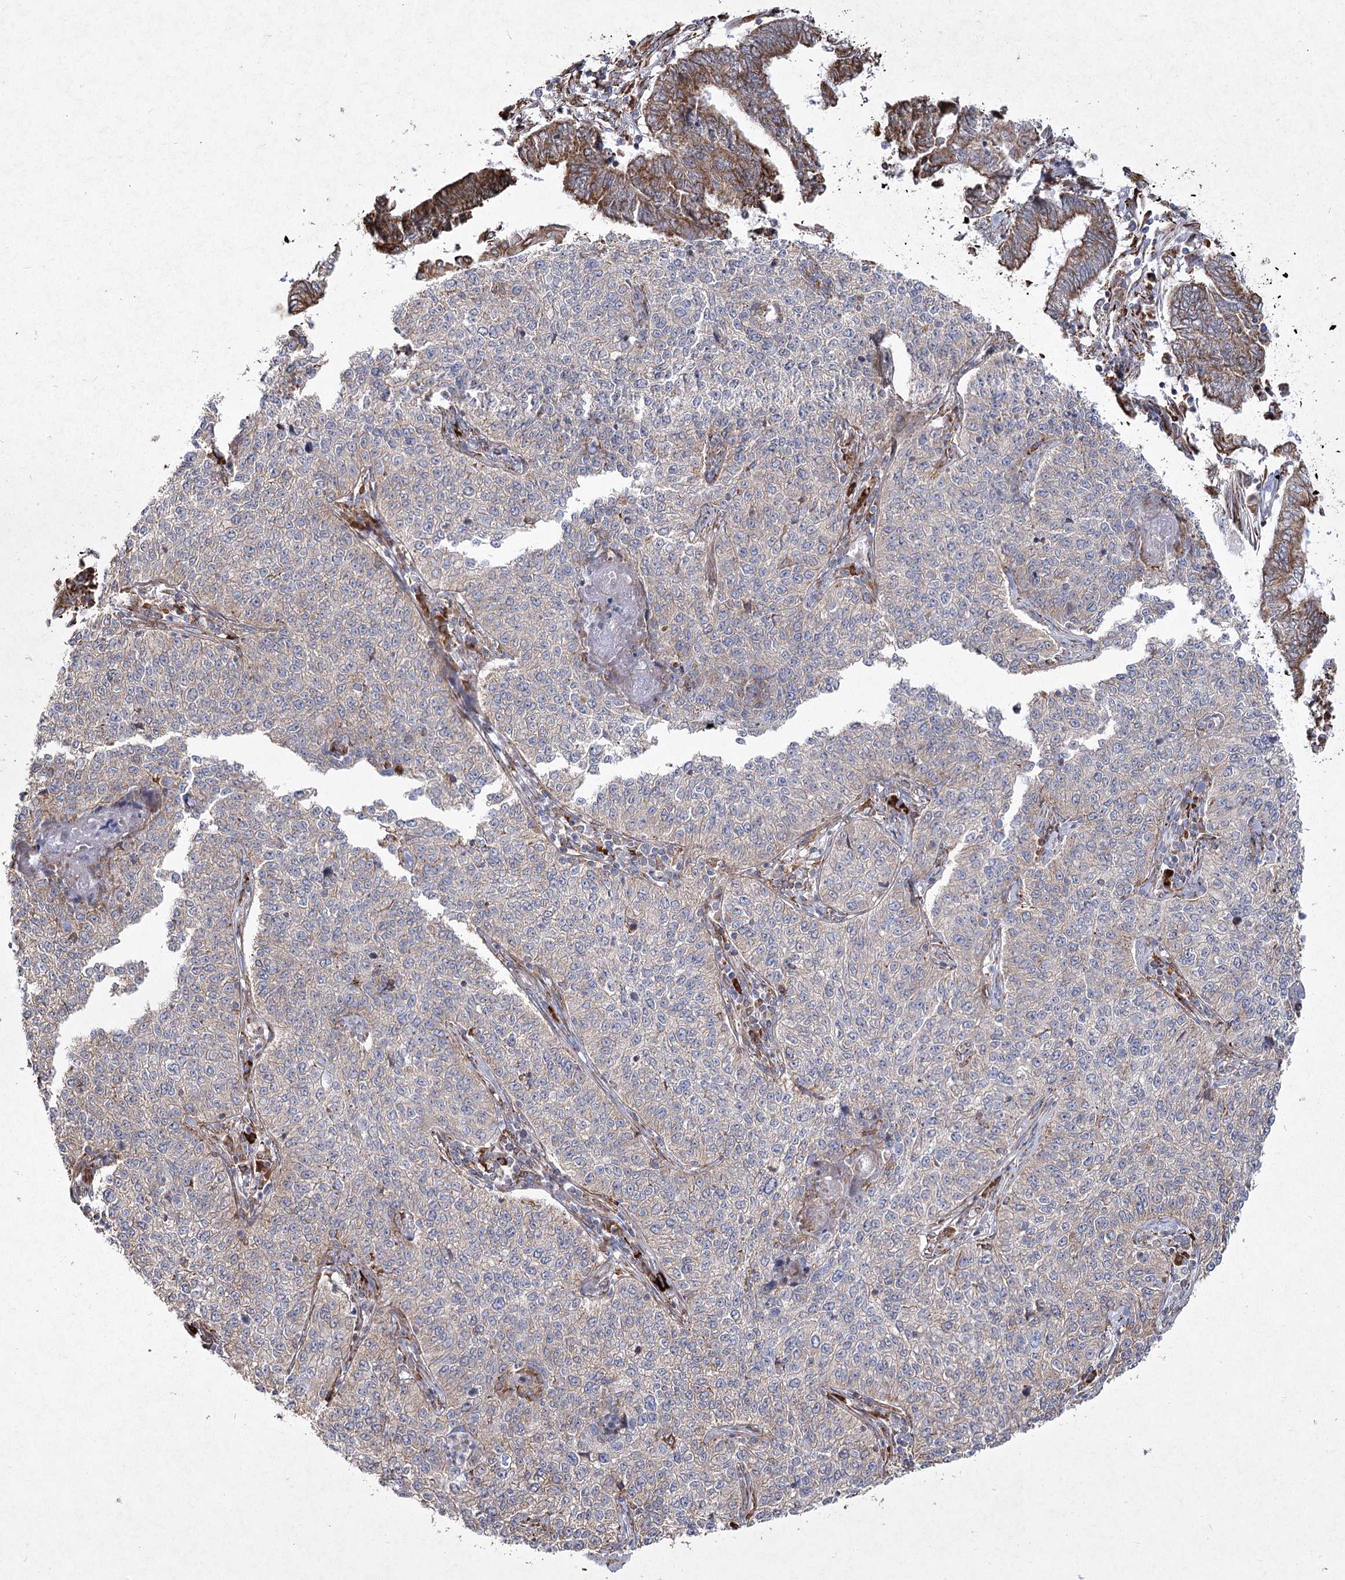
{"staining": {"intensity": "negative", "quantity": "none", "location": "none"}, "tissue": "cervical cancer", "cell_type": "Tumor cells", "image_type": "cancer", "snomed": [{"axis": "morphology", "description": "Squamous cell carcinoma, NOS"}, {"axis": "topography", "description": "Cervix"}], "caption": "High power microscopy micrograph of an immunohistochemistry (IHC) photomicrograph of squamous cell carcinoma (cervical), revealing no significant positivity in tumor cells.", "gene": "NHLRC2", "patient": {"sex": "female", "age": 35}}